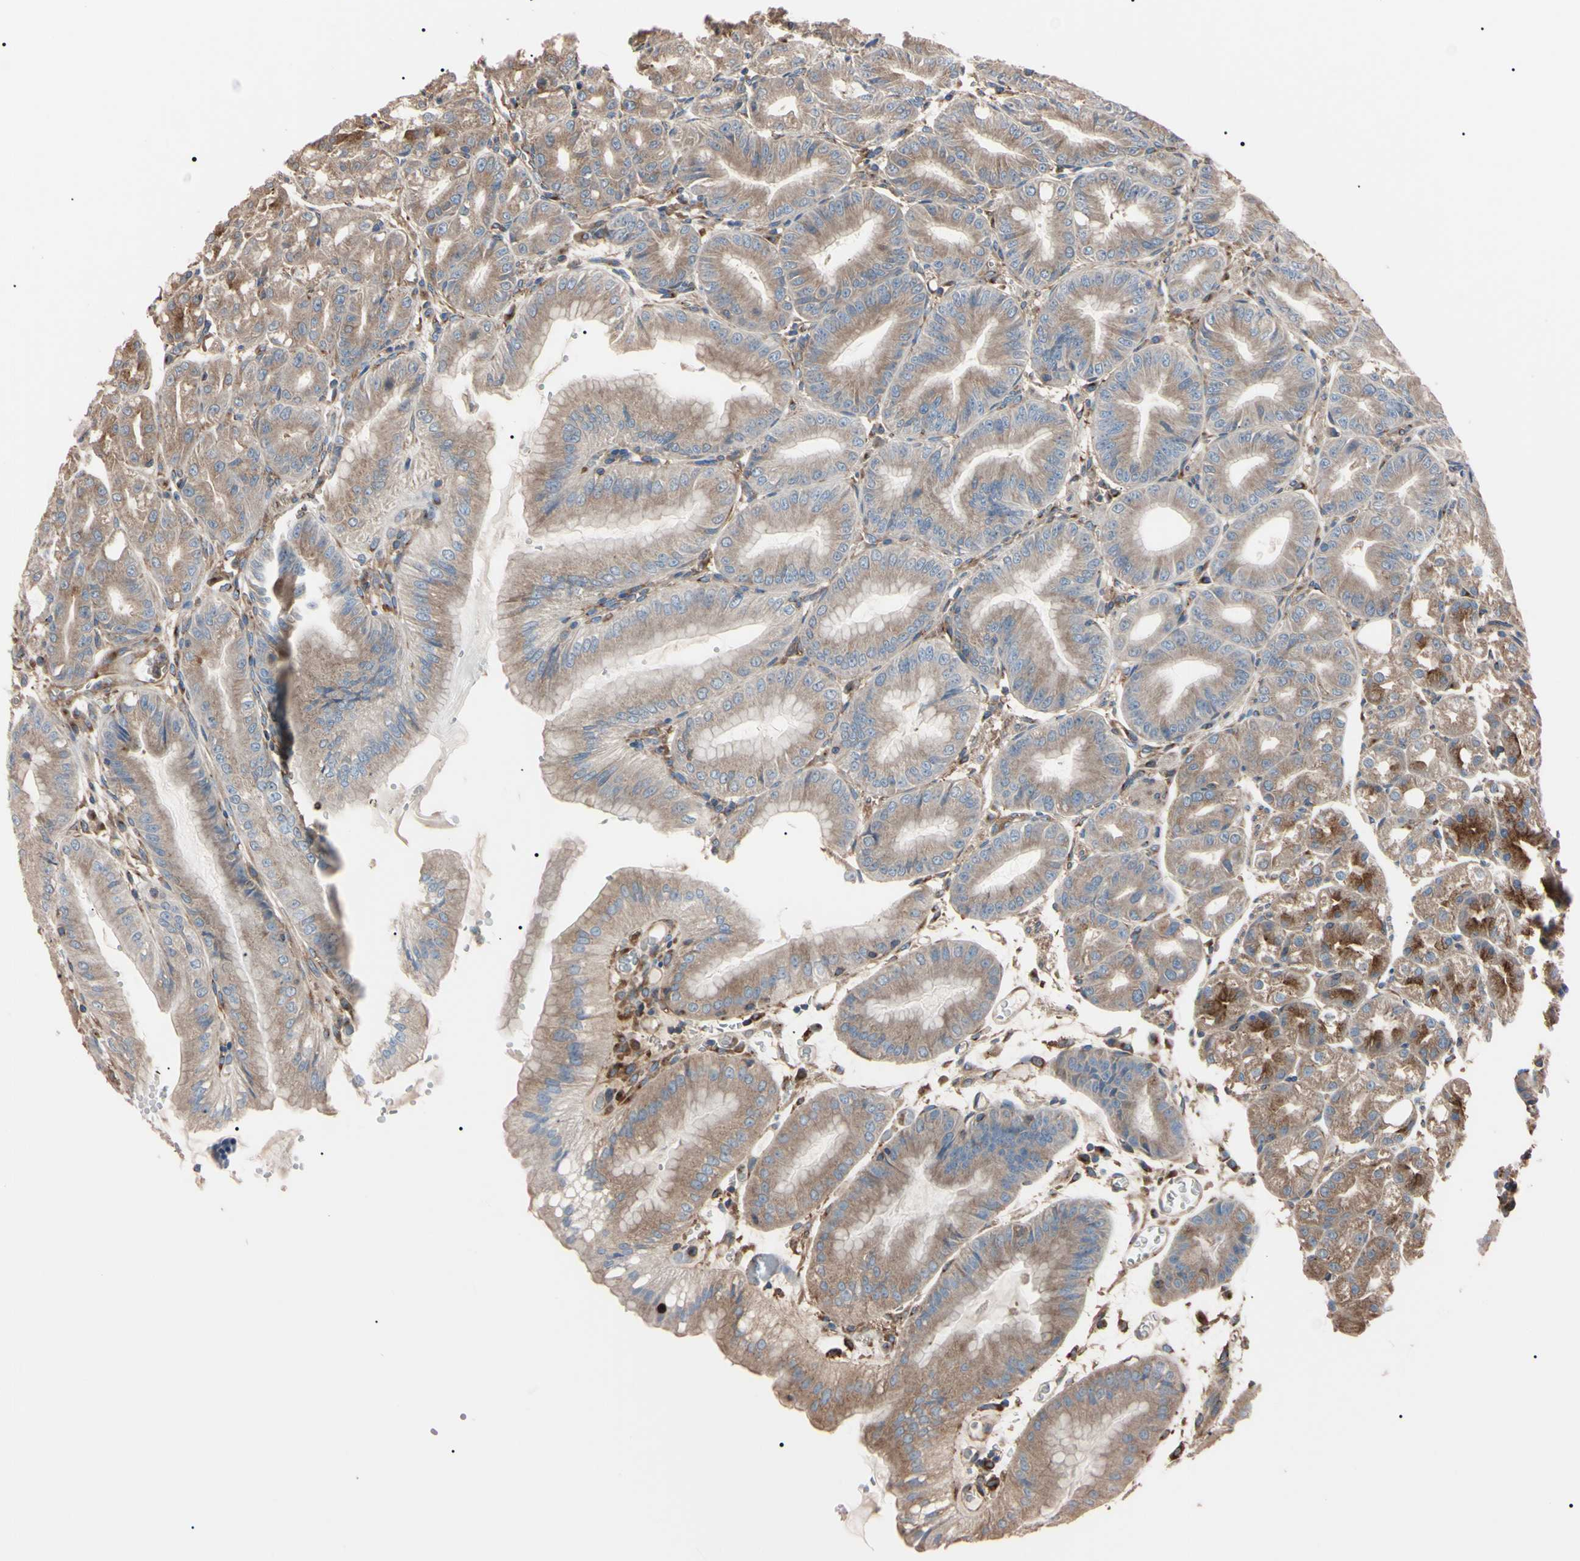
{"staining": {"intensity": "moderate", "quantity": "<25%", "location": "cytoplasmic/membranous"}, "tissue": "stomach", "cell_type": "Glandular cells", "image_type": "normal", "snomed": [{"axis": "morphology", "description": "Normal tissue, NOS"}, {"axis": "topography", "description": "Stomach, lower"}], "caption": "Glandular cells display moderate cytoplasmic/membranous staining in about <25% of cells in benign stomach.", "gene": "PRKACA", "patient": {"sex": "male", "age": 71}}